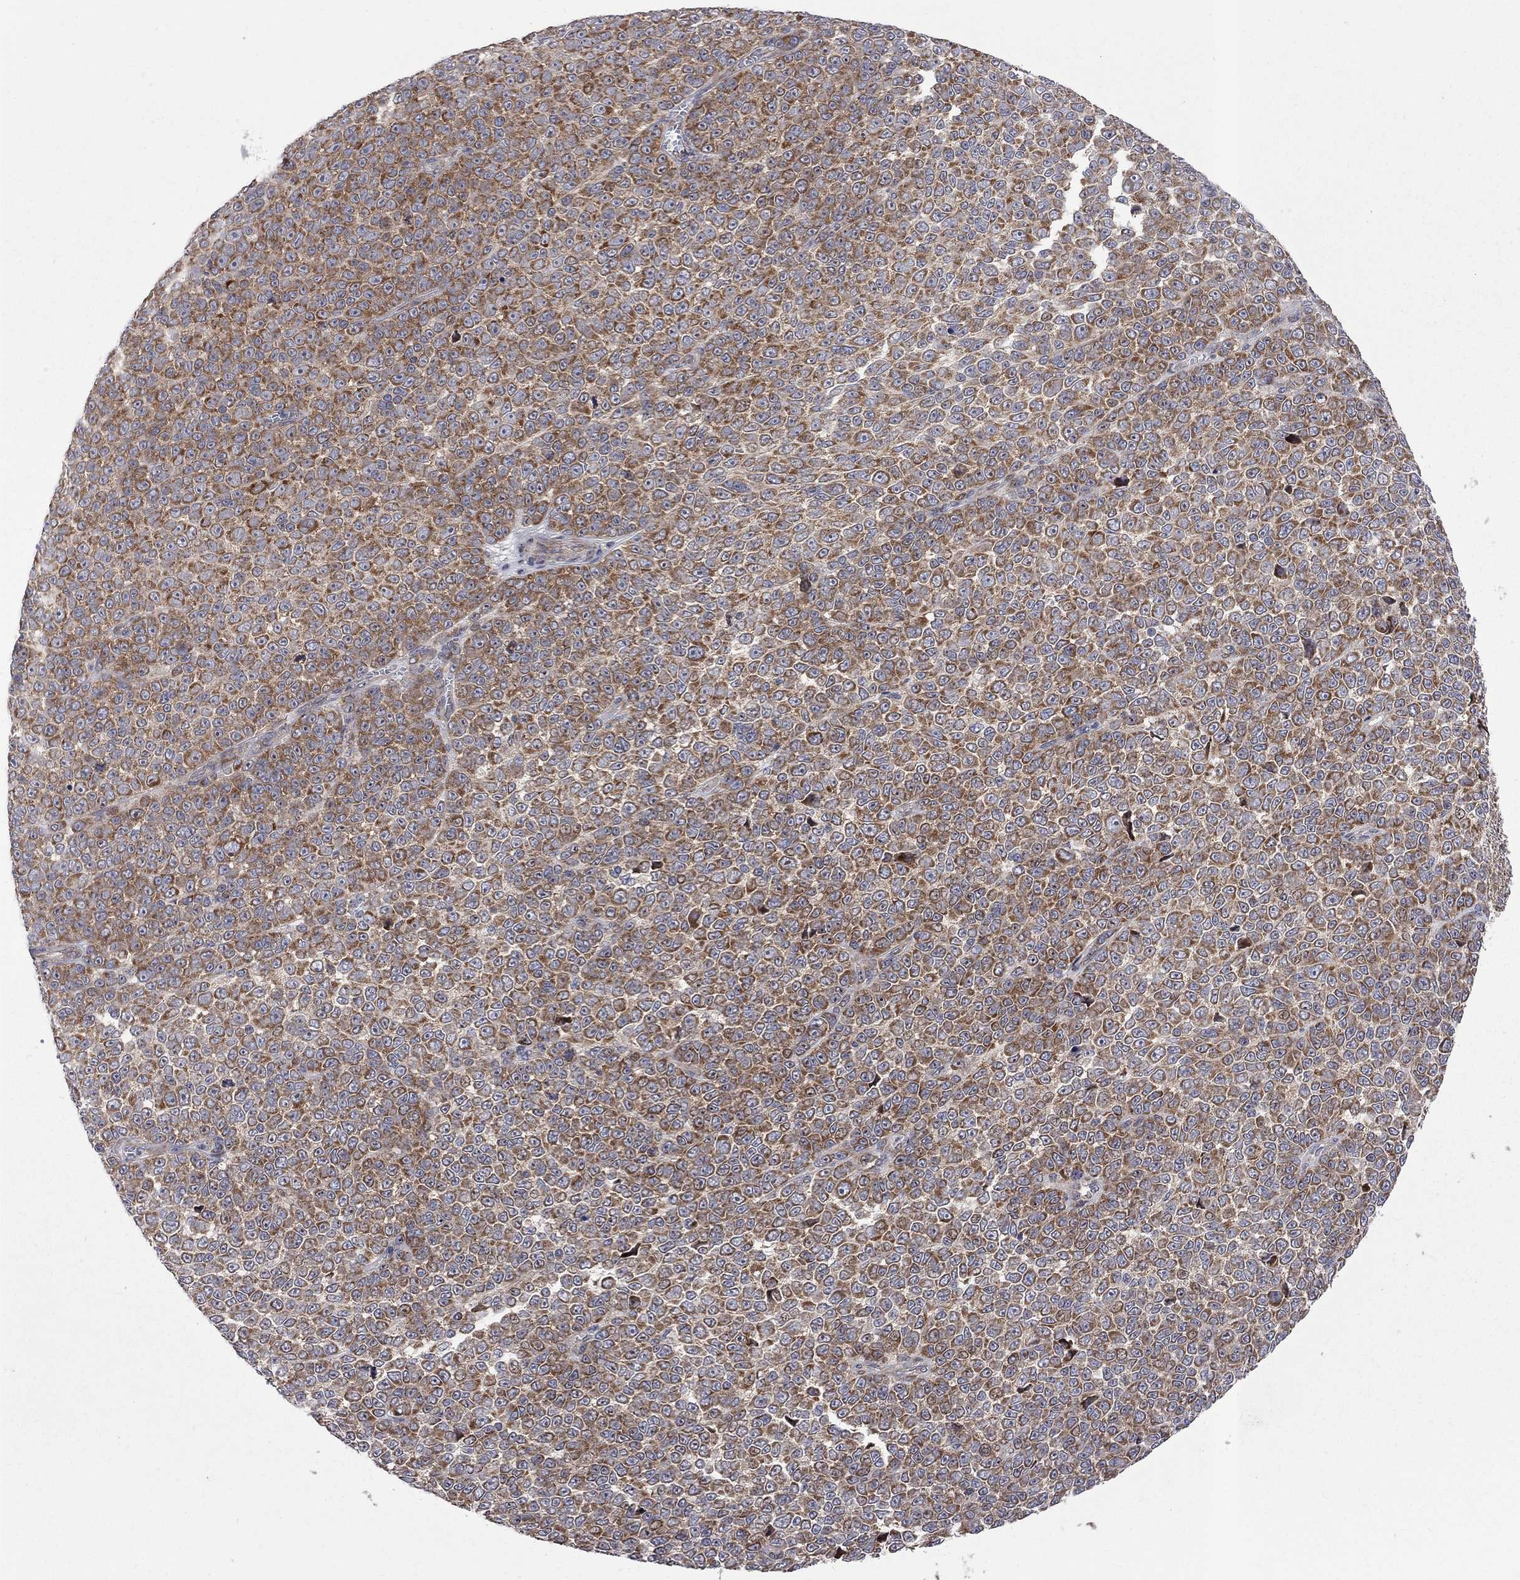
{"staining": {"intensity": "strong", "quantity": ">75%", "location": "cytoplasmic/membranous"}, "tissue": "melanoma", "cell_type": "Tumor cells", "image_type": "cancer", "snomed": [{"axis": "morphology", "description": "Malignant melanoma, NOS"}, {"axis": "topography", "description": "Skin"}], "caption": "Immunohistochemical staining of human melanoma reveals strong cytoplasmic/membranous protein staining in about >75% of tumor cells.", "gene": "CNOT11", "patient": {"sex": "female", "age": 95}}